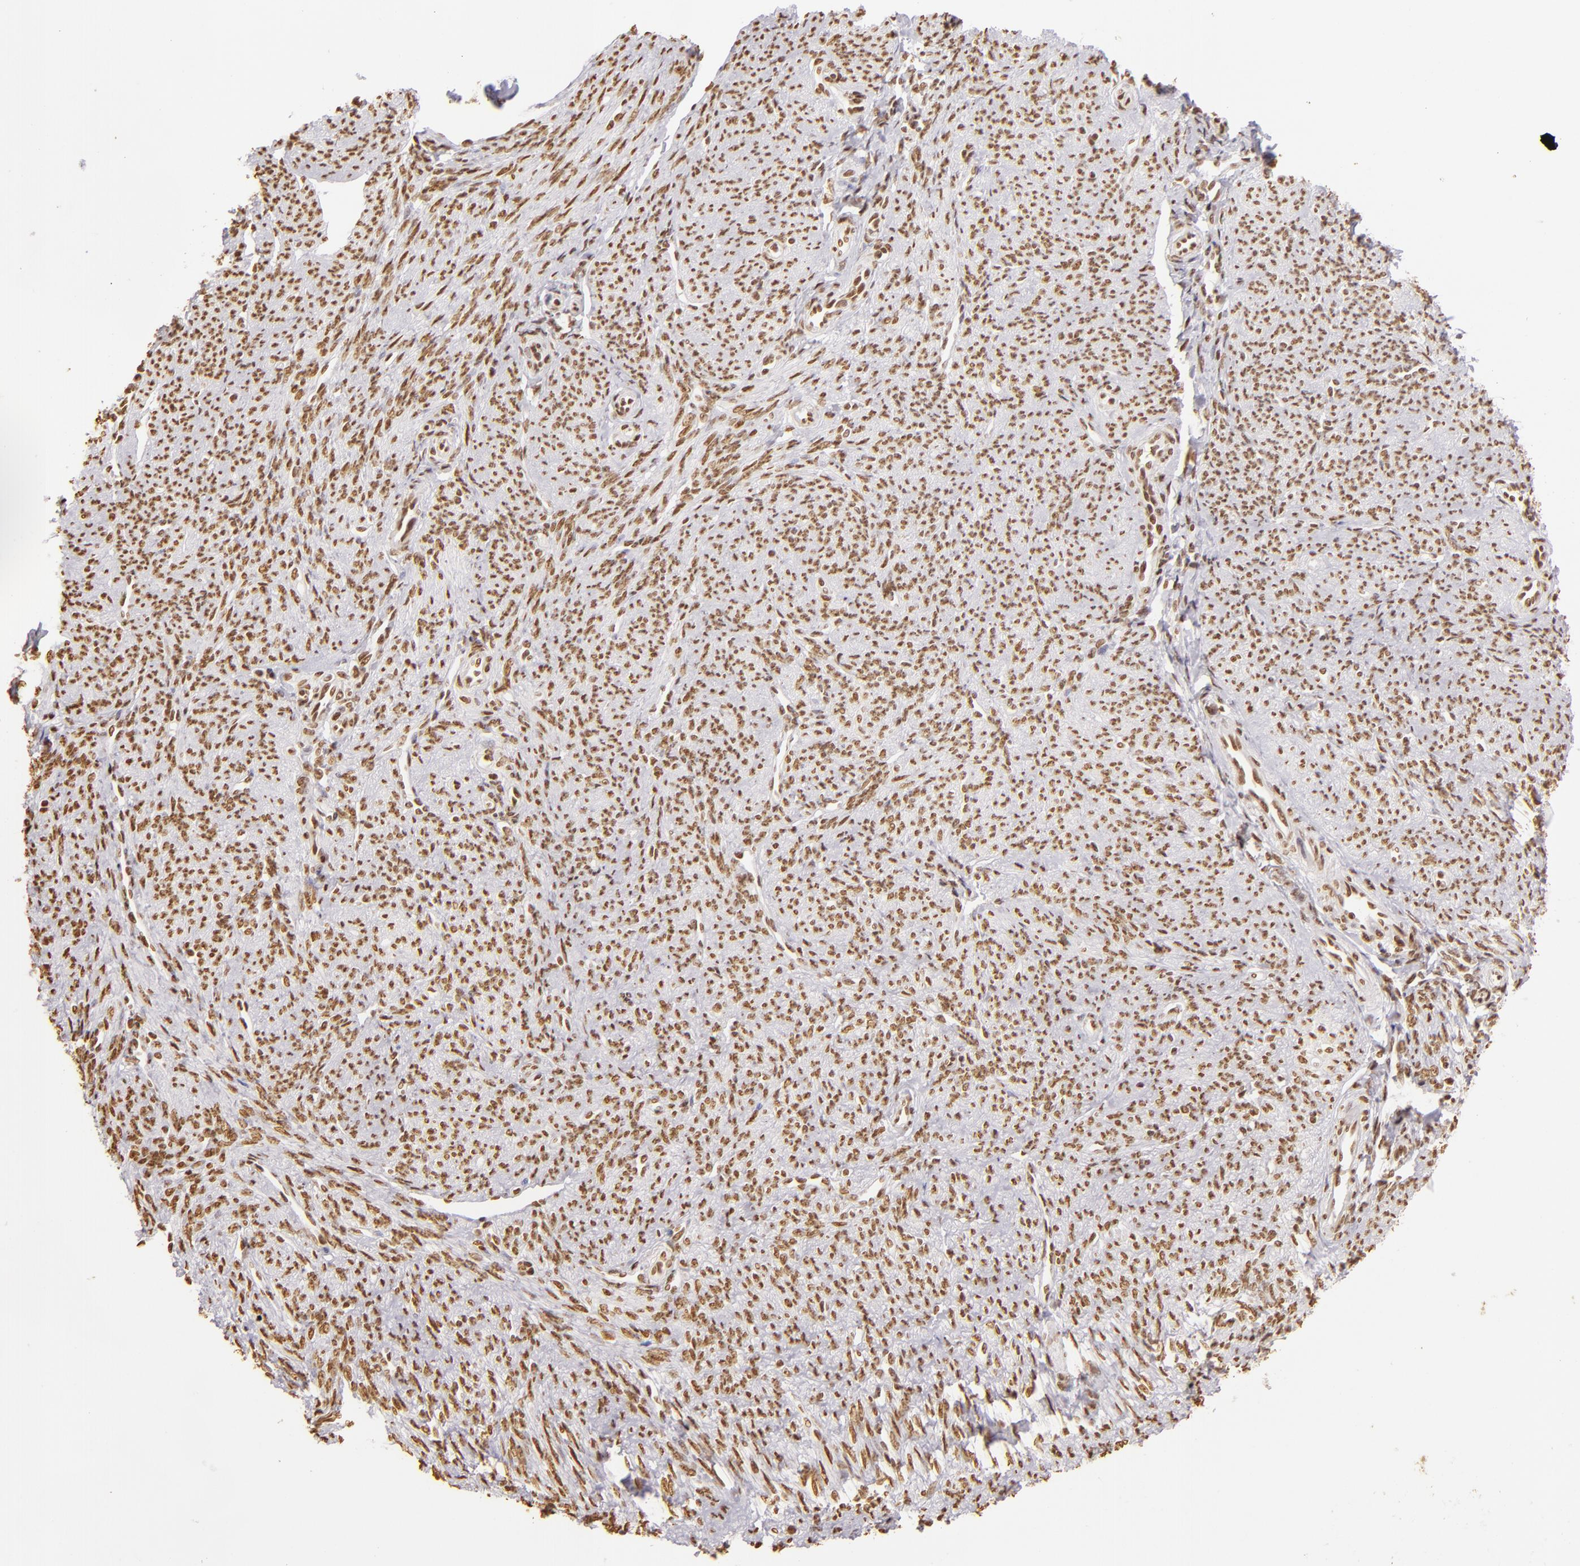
{"staining": {"intensity": "moderate", "quantity": ">75%", "location": "nuclear"}, "tissue": "smooth muscle", "cell_type": "Smooth muscle cells", "image_type": "normal", "snomed": [{"axis": "morphology", "description": "Normal tissue, NOS"}, {"axis": "topography", "description": "Cervix"}, {"axis": "topography", "description": "Endometrium"}], "caption": "Normal smooth muscle was stained to show a protein in brown. There is medium levels of moderate nuclear expression in about >75% of smooth muscle cells. (Stains: DAB in brown, nuclei in blue, Microscopy: brightfield microscopy at high magnification).", "gene": "PAPOLA", "patient": {"sex": "female", "age": 65}}